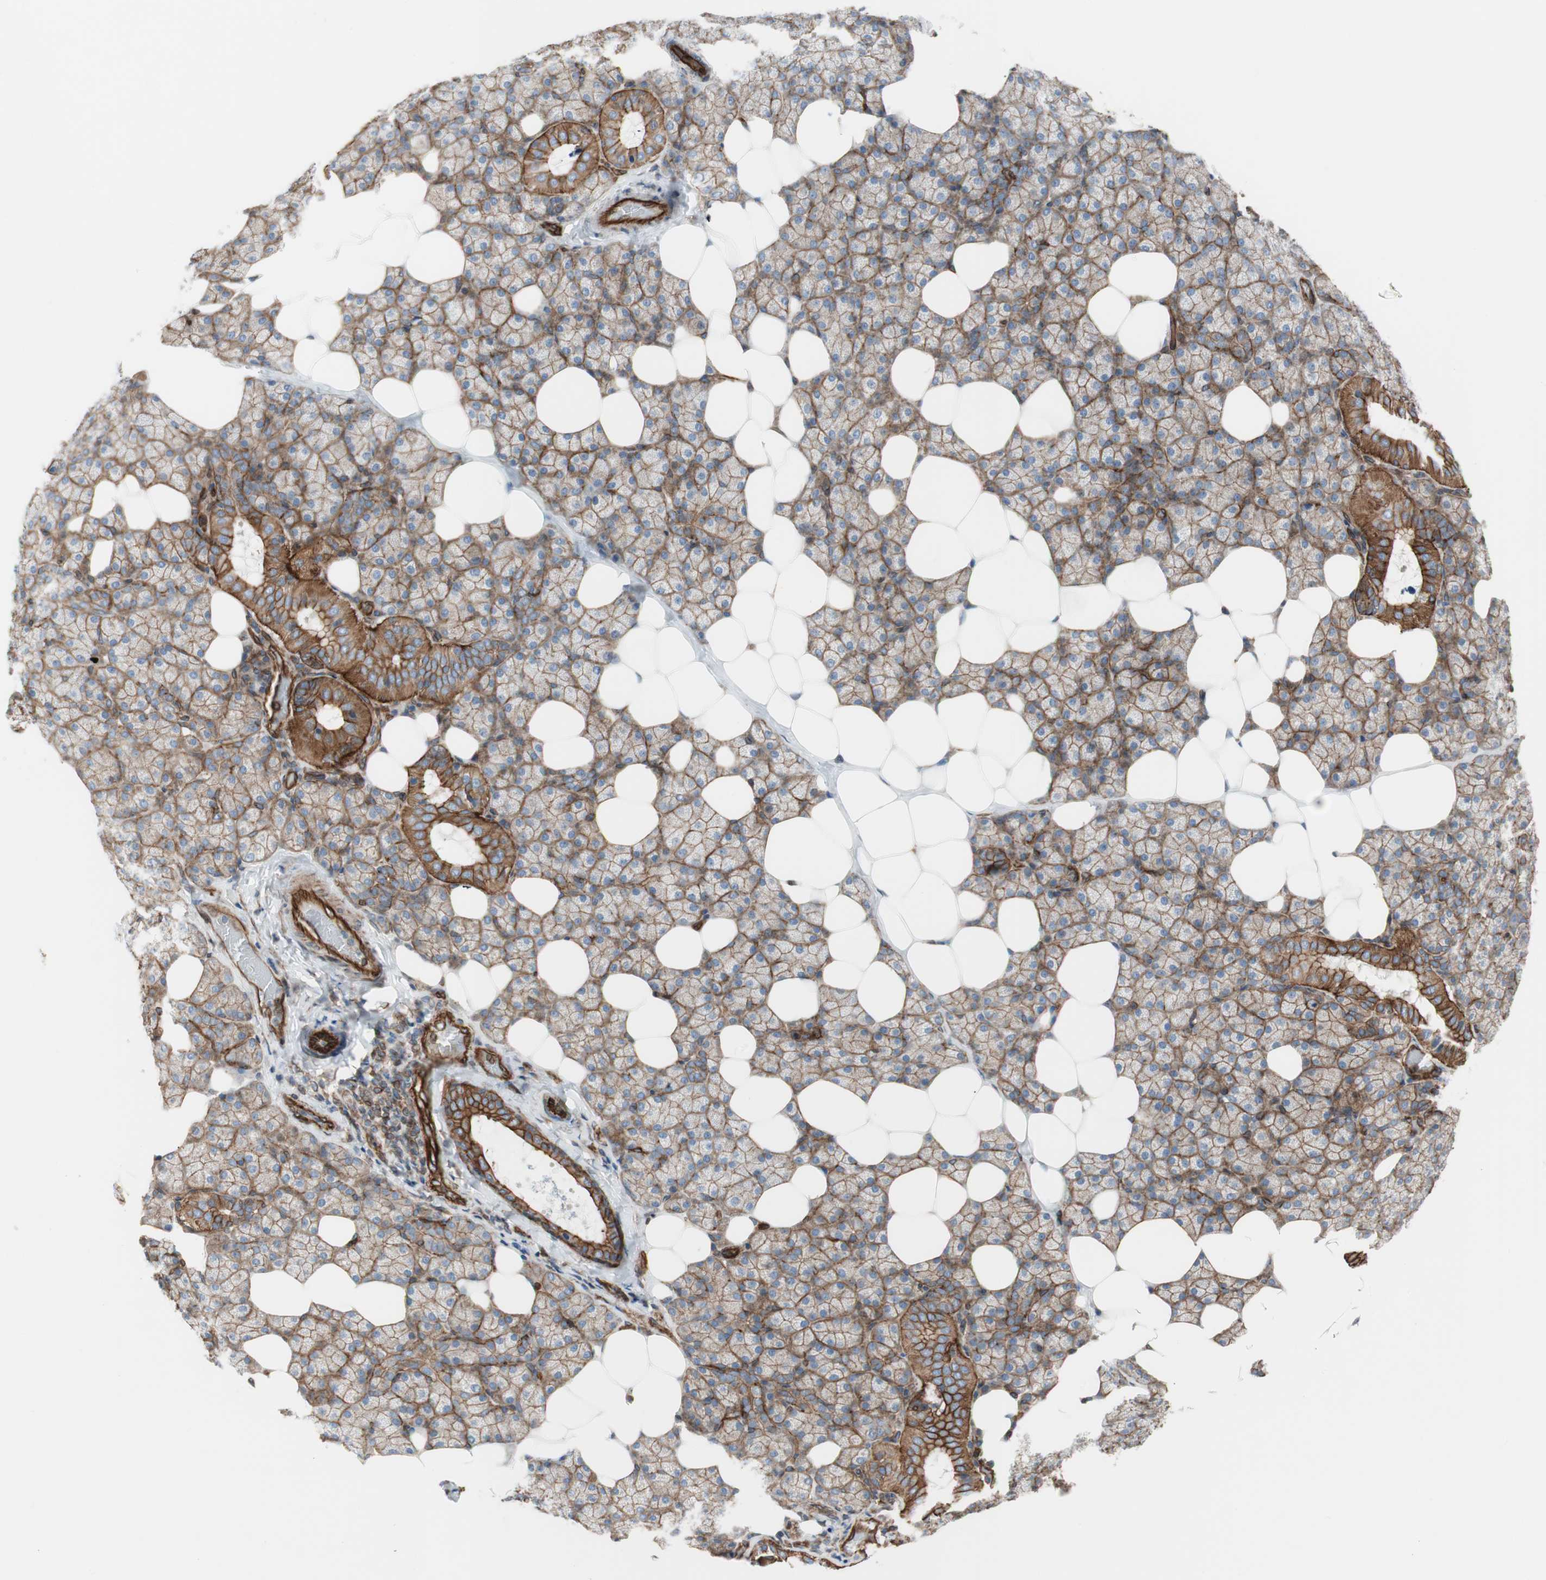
{"staining": {"intensity": "moderate", "quantity": ">75%", "location": "cytoplasmic/membranous"}, "tissue": "salivary gland", "cell_type": "Glandular cells", "image_type": "normal", "snomed": [{"axis": "morphology", "description": "Normal tissue, NOS"}, {"axis": "topography", "description": "Lymph node"}, {"axis": "topography", "description": "Salivary gland"}], "caption": "An immunohistochemistry (IHC) histopathology image of benign tissue is shown. Protein staining in brown labels moderate cytoplasmic/membranous positivity in salivary gland within glandular cells.", "gene": "TCTA", "patient": {"sex": "male", "age": 8}}